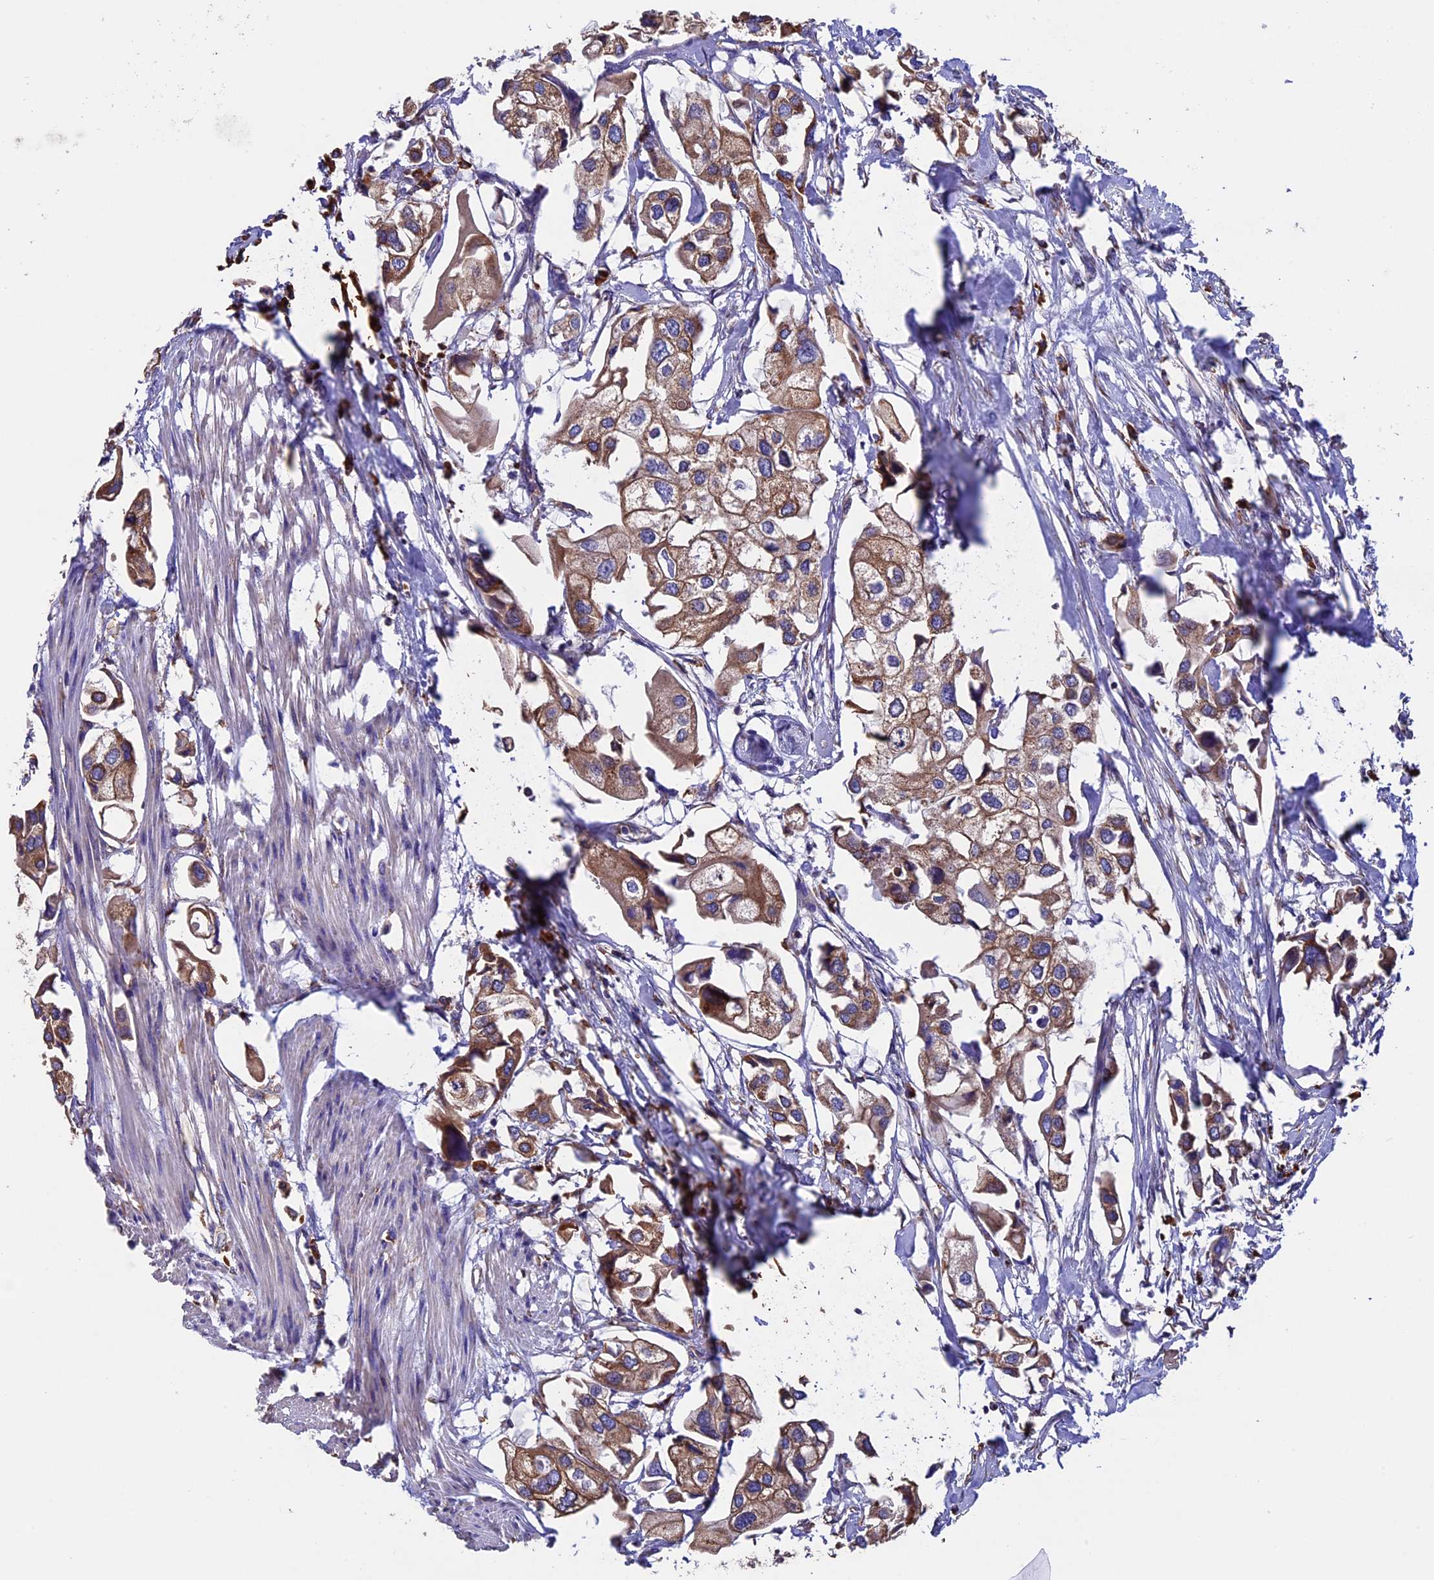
{"staining": {"intensity": "moderate", "quantity": ">75%", "location": "cytoplasmic/membranous"}, "tissue": "urothelial cancer", "cell_type": "Tumor cells", "image_type": "cancer", "snomed": [{"axis": "morphology", "description": "Urothelial carcinoma, High grade"}, {"axis": "topography", "description": "Urinary bladder"}], "caption": "Human urothelial carcinoma (high-grade) stained for a protein (brown) reveals moderate cytoplasmic/membranous positive staining in about >75% of tumor cells.", "gene": "BTBD3", "patient": {"sex": "male", "age": 64}}